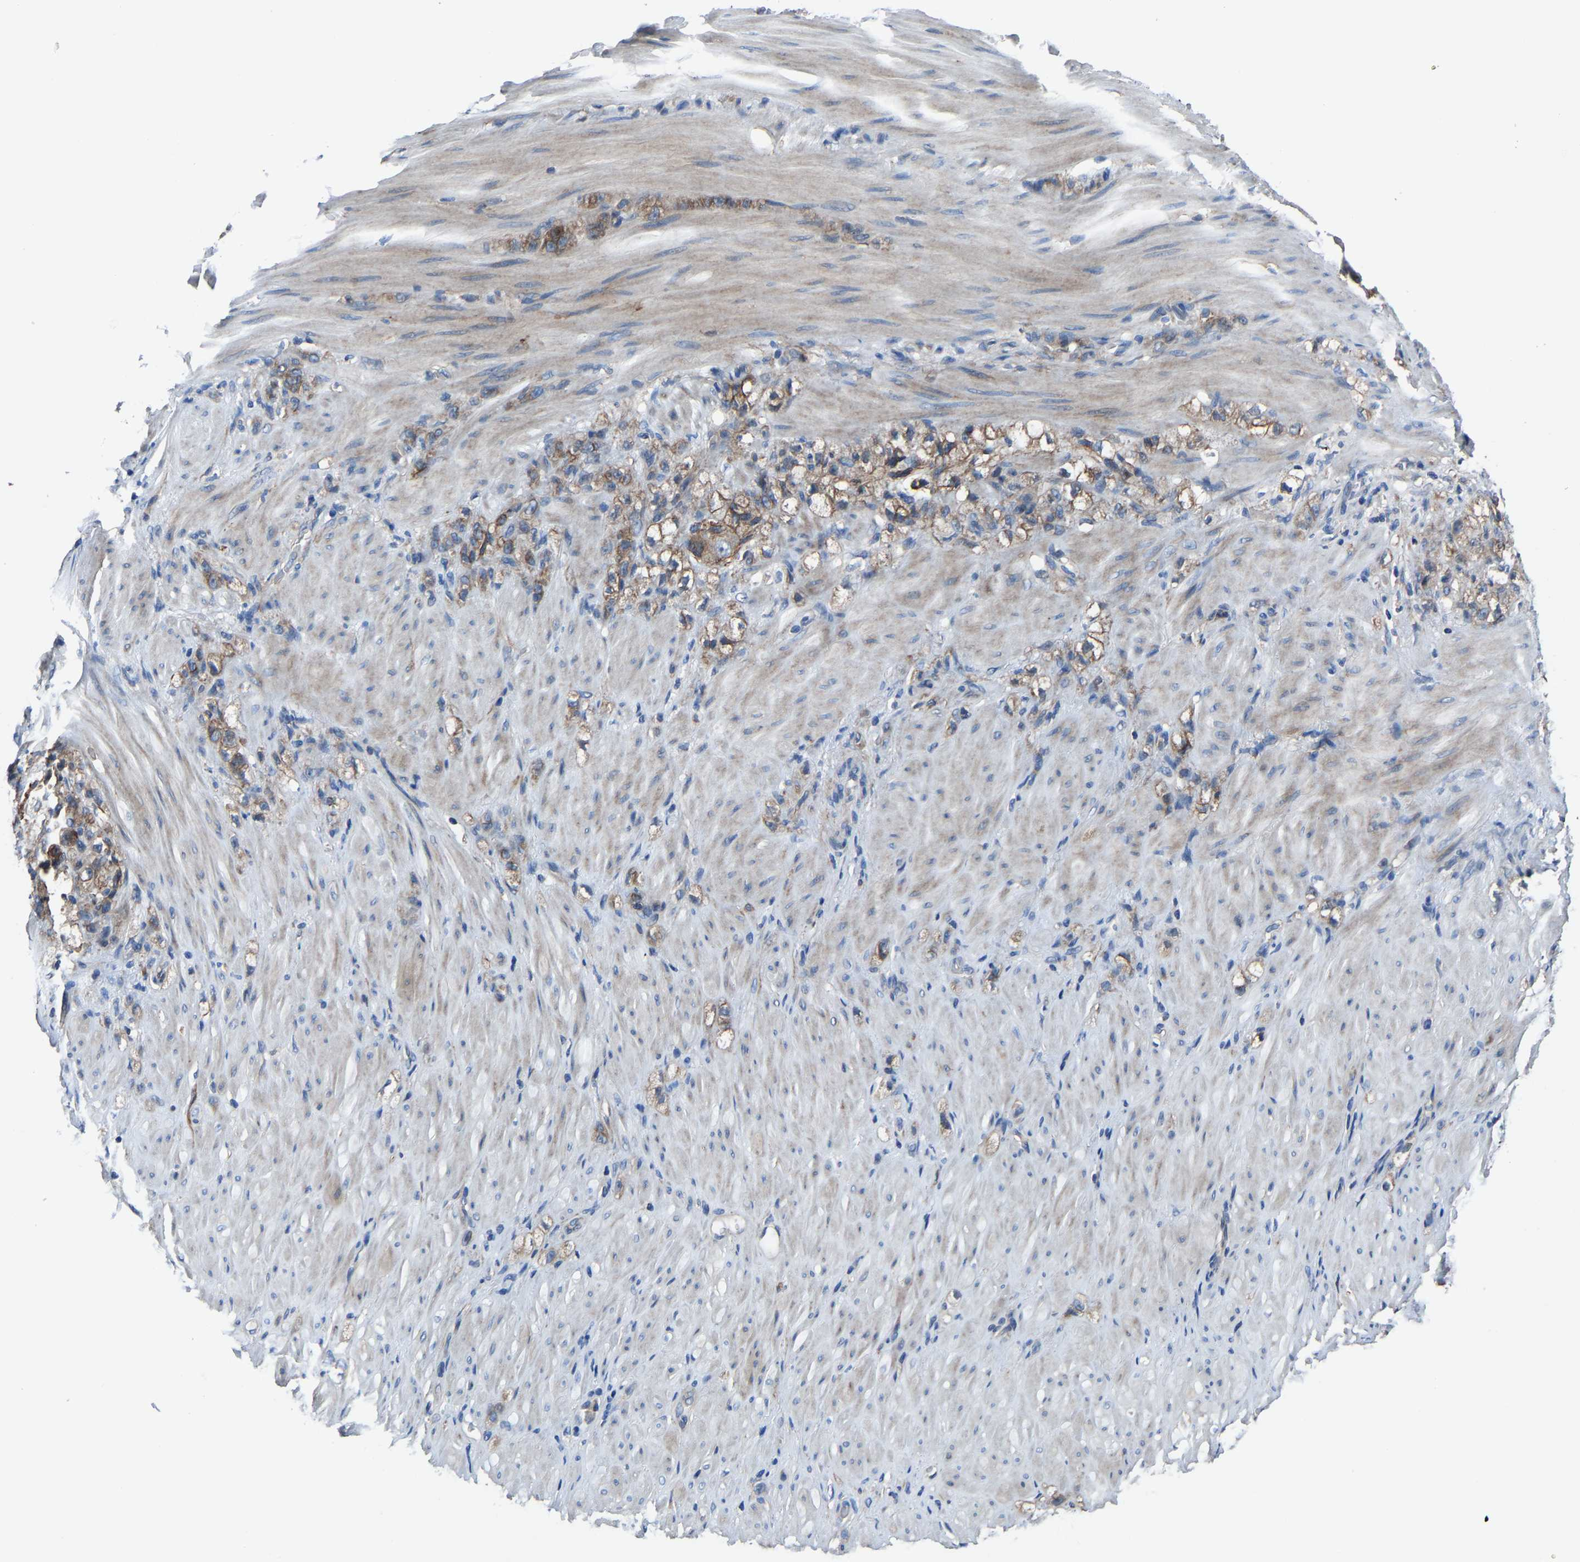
{"staining": {"intensity": "moderate", "quantity": ">75%", "location": "cytoplasmic/membranous"}, "tissue": "stomach cancer", "cell_type": "Tumor cells", "image_type": "cancer", "snomed": [{"axis": "morphology", "description": "Normal tissue, NOS"}, {"axis": "morphology", "description": "Adenocarcinoma, NOS"}, {"axis": "topography", "description": "Stomach"}], "caption": "Immunohistochemical staining of human stomach cancer exhibits medium levels of moderate cytoplasmic/membranous protein positivity in approximately >75% of tumor cells.", "gene": "KIAA1958", "patient": {"sex": "male", "age": 82}}